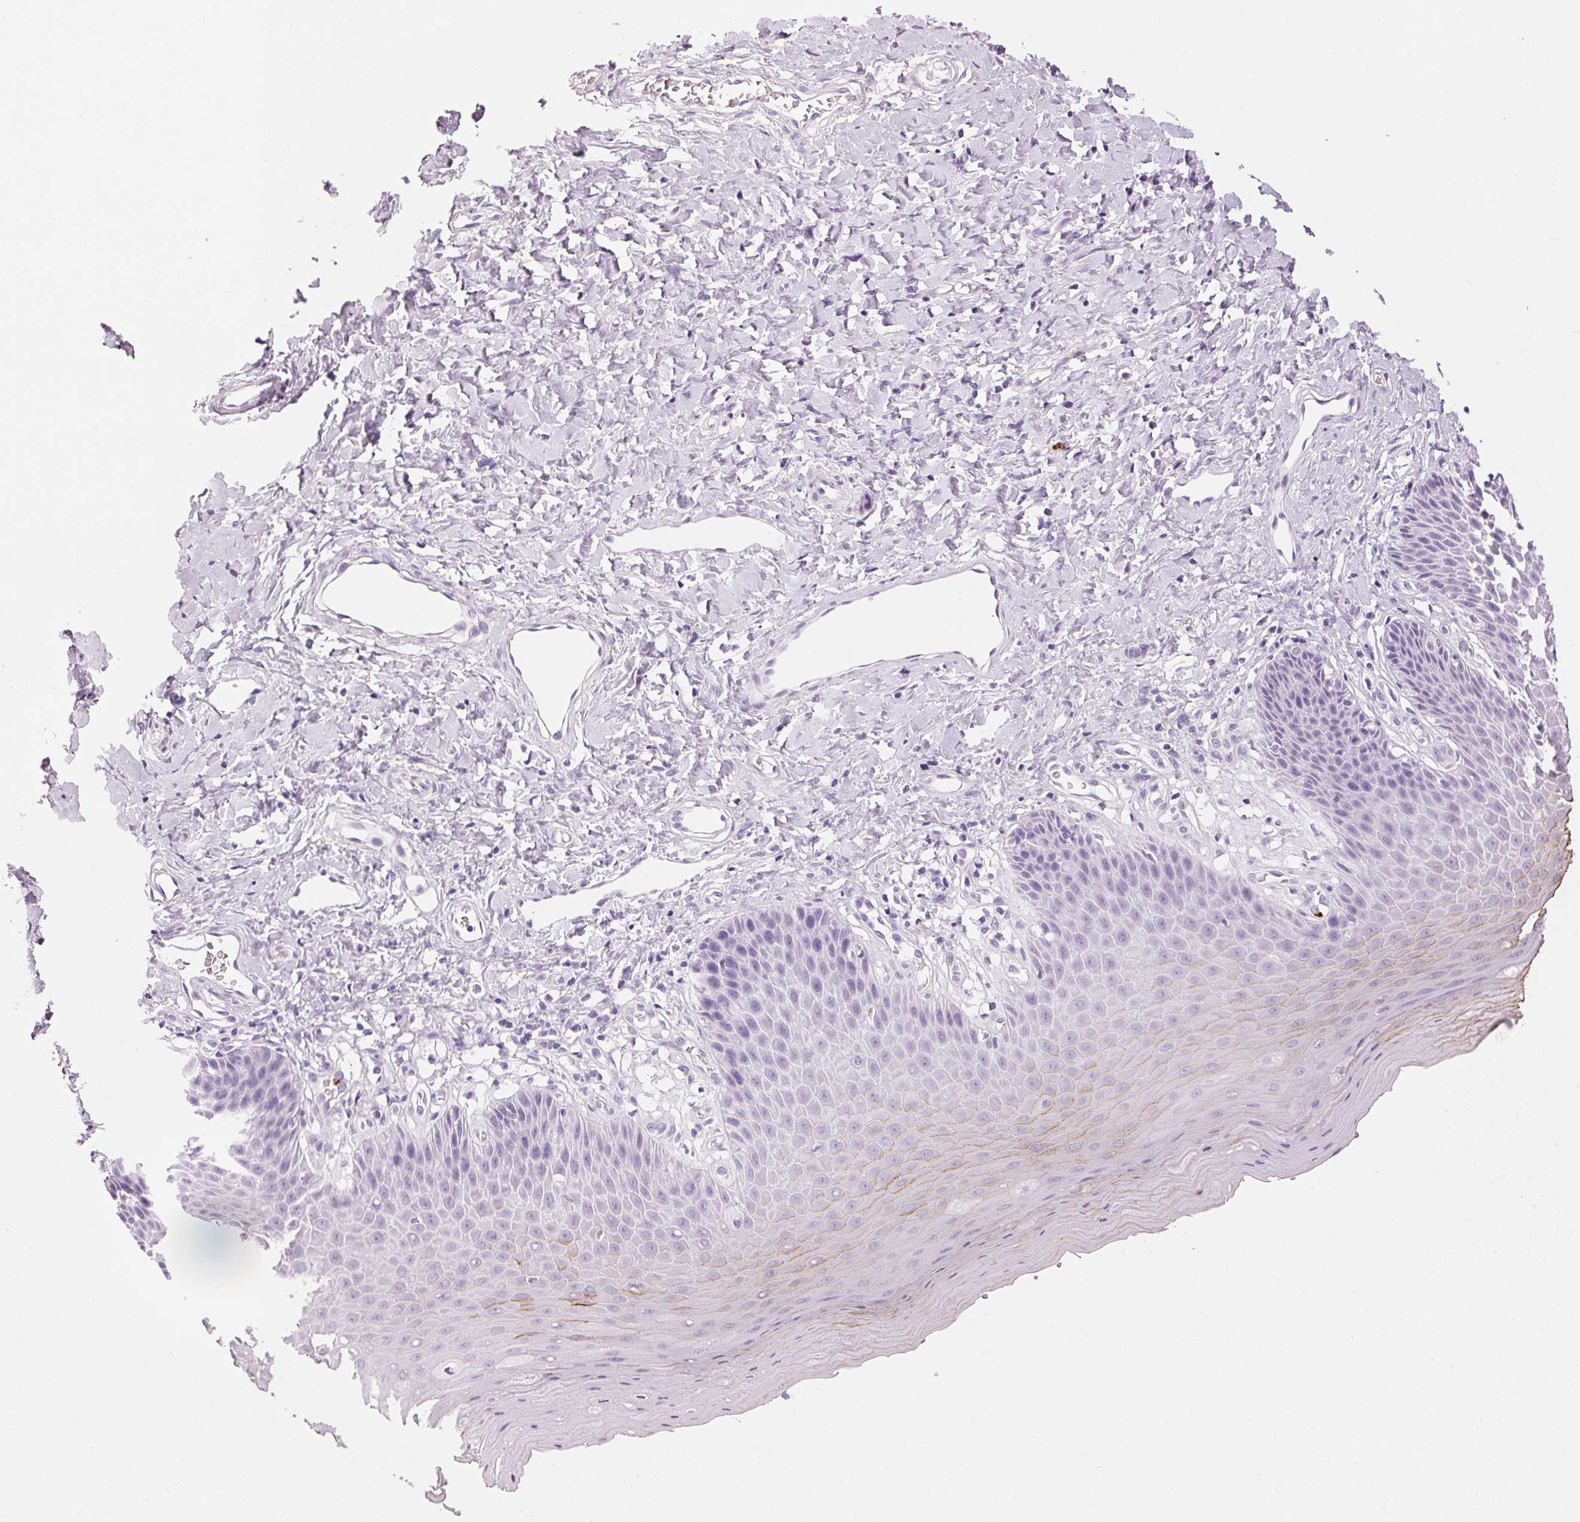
{"staining": {"intensity": "weak", "quantity": "<25%", "location": "cytoplasmic/membranous"}, "tissue": "vagina", "cell_type": "Squamous epithelial cells", "image_type": "normal", "snomed": [{"axis": "morphology", "description": "Normal tissue, NOS"}, {"axis": "topography", "description": "Vagina"}], "caption": "An immunohistochemistry (IHC) image of benign vagina is shown. There is no staining in squamous epithelial cells of vagina. Nuclei are stained in blue.", "gene": "KLK7", "patient": {"sex": "female", "age": 83}}